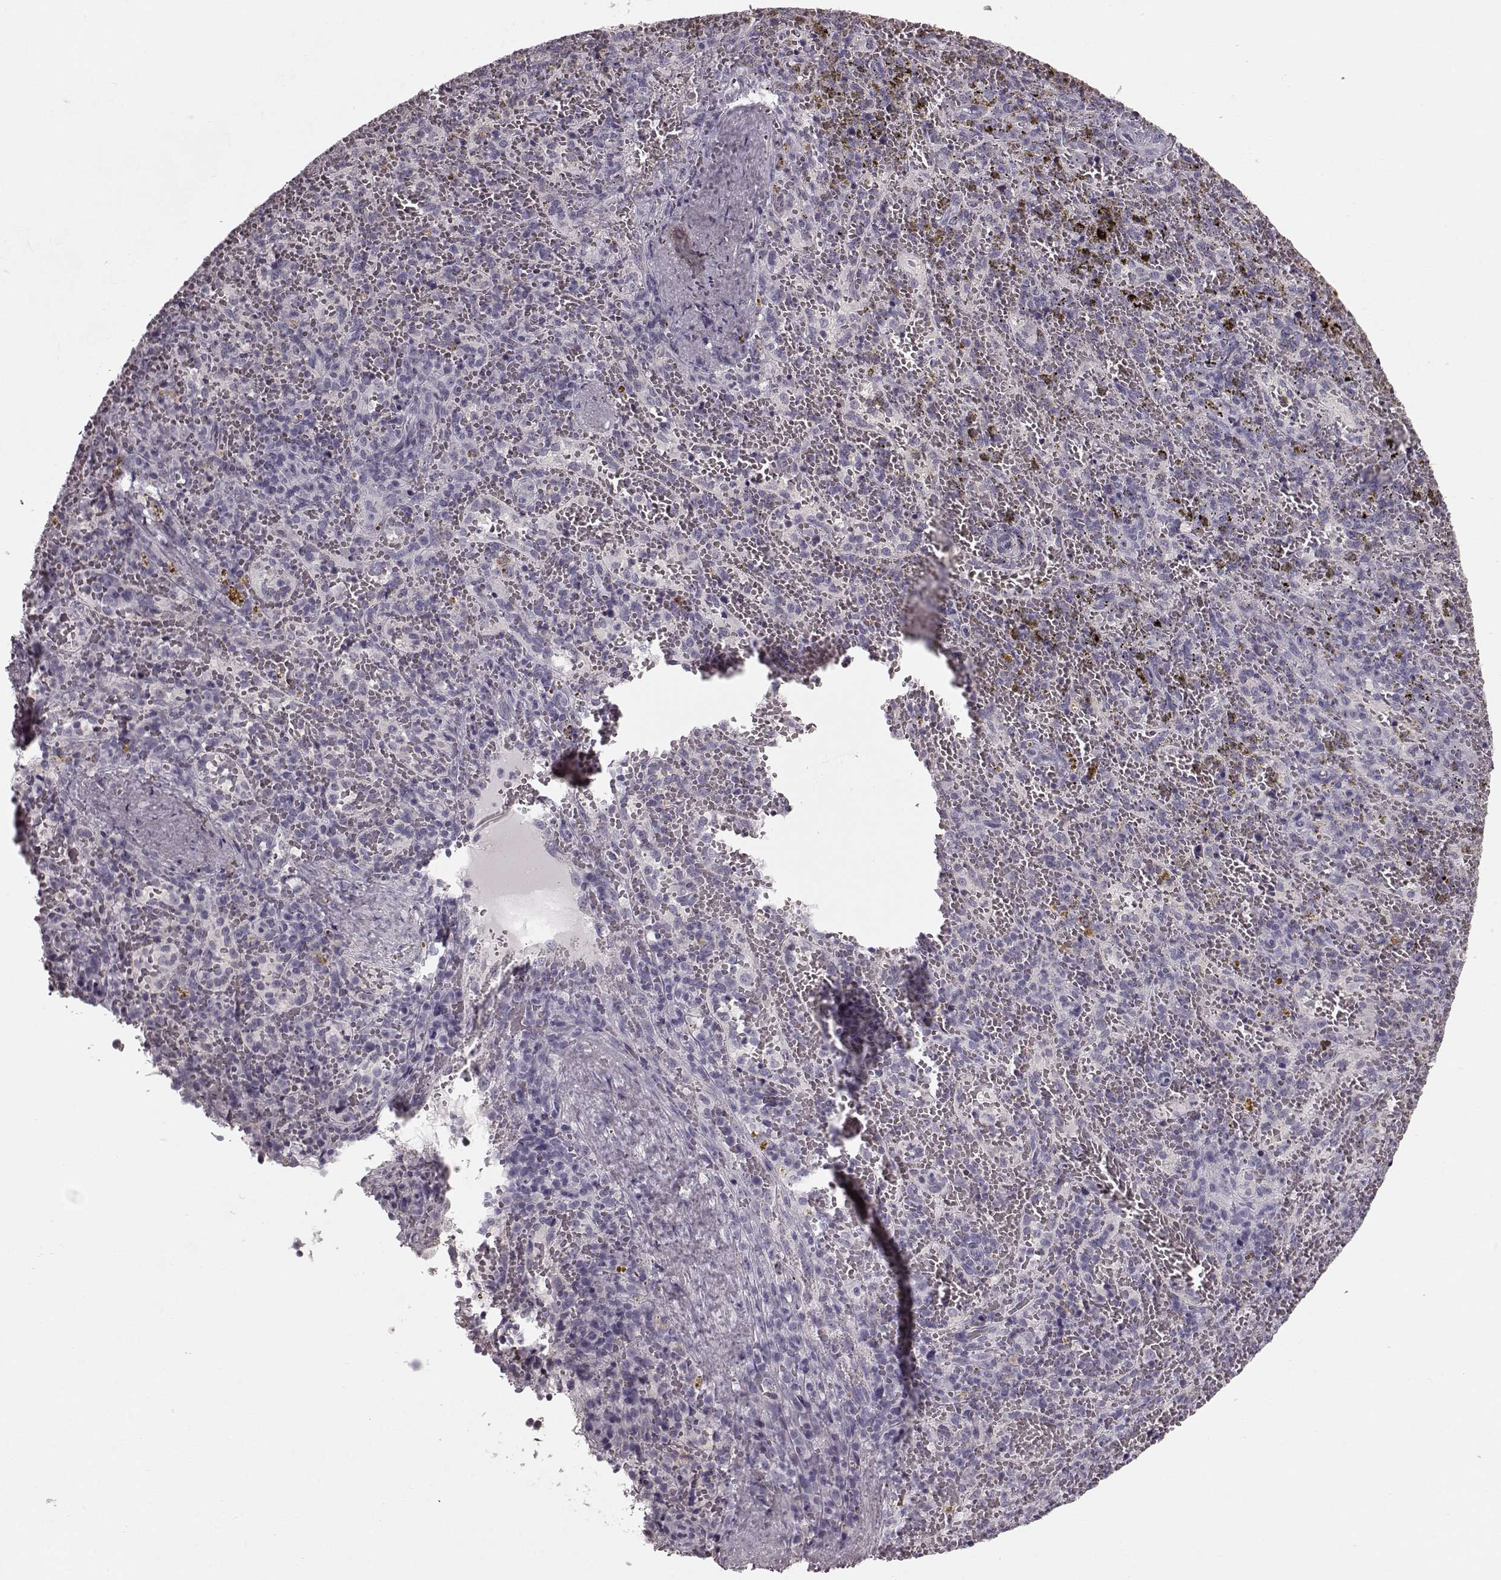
{"staining": {"intensity": "negative", "quantity": "none", "location": "none"}, "tissue": "spleen", "cell_type": "Cells in red pulp", "image_type": "normal", "snomed": [{"axis": "morphology", "description": "Normal tissue, NOS"}, {"axis": "topography", "description": "Spleen"}], "caption": "This is an immunohistochemistry micrograph of unremarkable human spleen. There is no expression in cells in red pulp.", "gene": "CST7", "patient": {"sex": "female", "age": 50}}